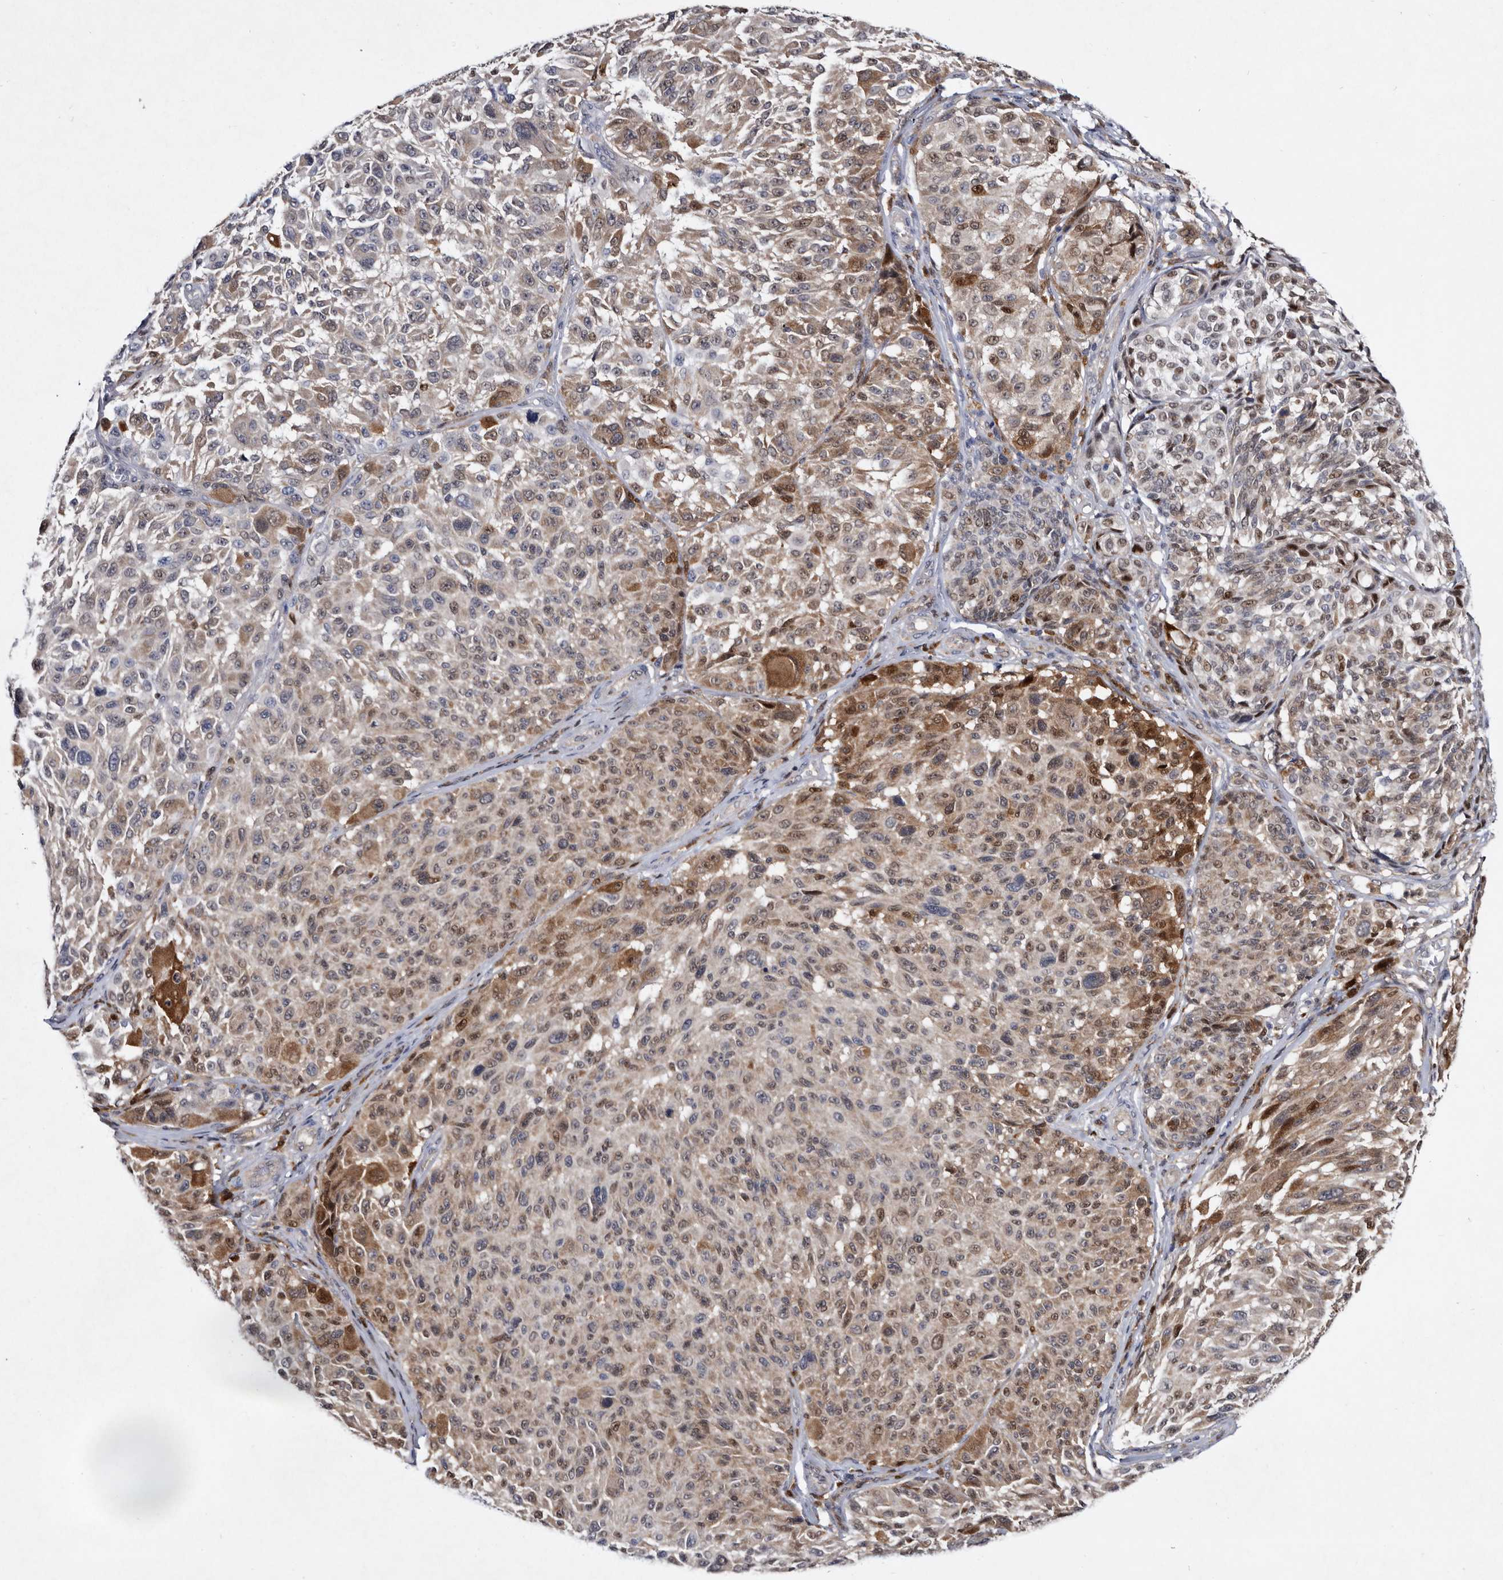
{"staining": {"intensity": "moderate", "quantity": "25%-75%", "location": "cytoplasmic/membranous,nuclear"}, "tissue": "melanoma", "cell_type": "Tumor cells", "image_type": "cancer", "snomed": [{"axis": "morphology", "description": "Malignant melanoma, NOS"}, {"axis": "topography", "description": "Skin"}], "caption": "Protein expression analysis of human melanoma reveals moderate cytoplasmic/membranous and nuclear expression in approximately 25%-75% of tumor cells.", "gene": "SERPINB8", "patient": {"sex": "male", "age": 83}}